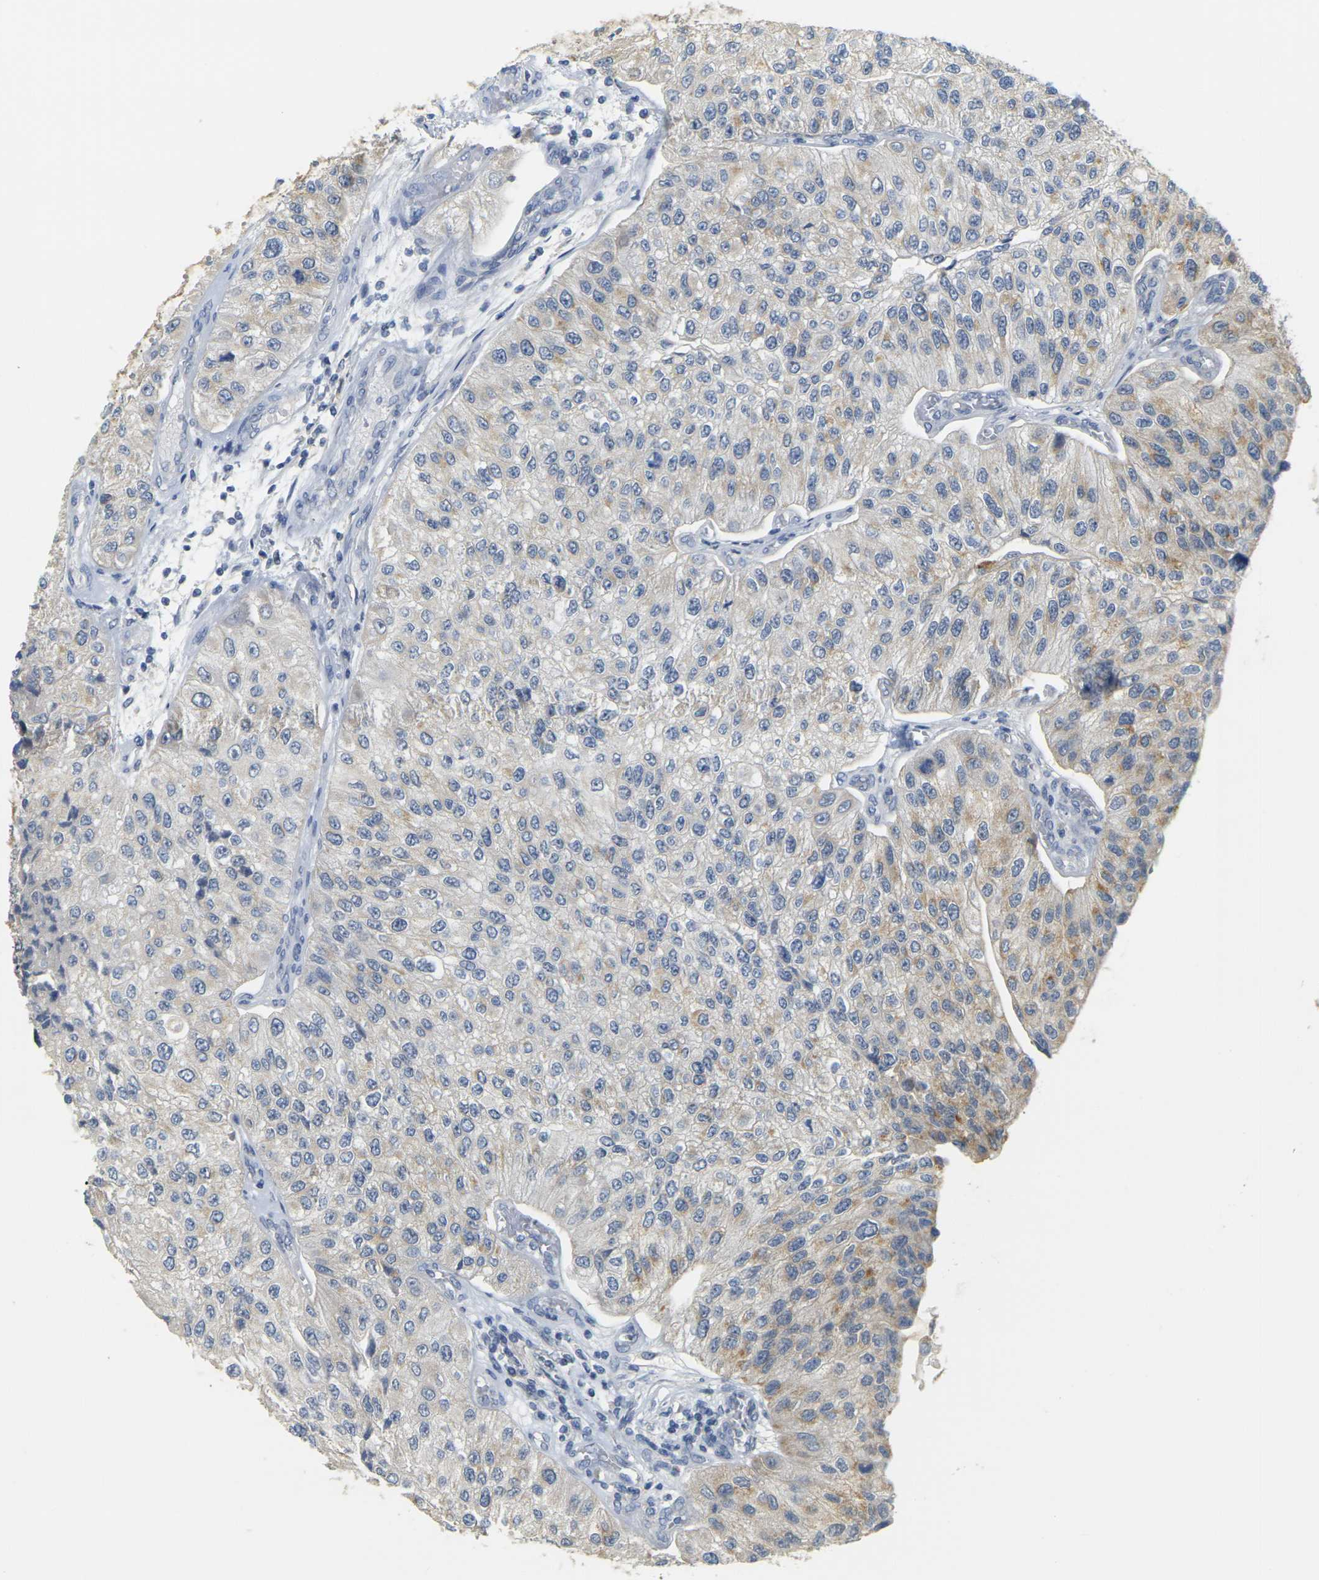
{"staining": {"intensity": "moderate", "quantity": "<25%", "location": "cytoplasmic/membranous"}, "tissue": "urothelial cancer", "cell_type": "Tumor cells", "image_type": "cancer", "snomed": [{"axis": "morphology", "description": "Urothelial carcinoma, High grade"}, {"axis": "topography", "description": "Kidney"}, {"axis": "topography", "description": "Urinary bladder"}], "caption": "The histopathology image demonstrates staining of urothelial carcinoma (high-grade), revealing moderate cytoplasmic/membranous protein staining (brown color) within tumor cells. (Brightfield microscopy of DAB IHC at high magnification).", "gene": "GDAP1", "patient": {"sex": "male", "age": 77}}